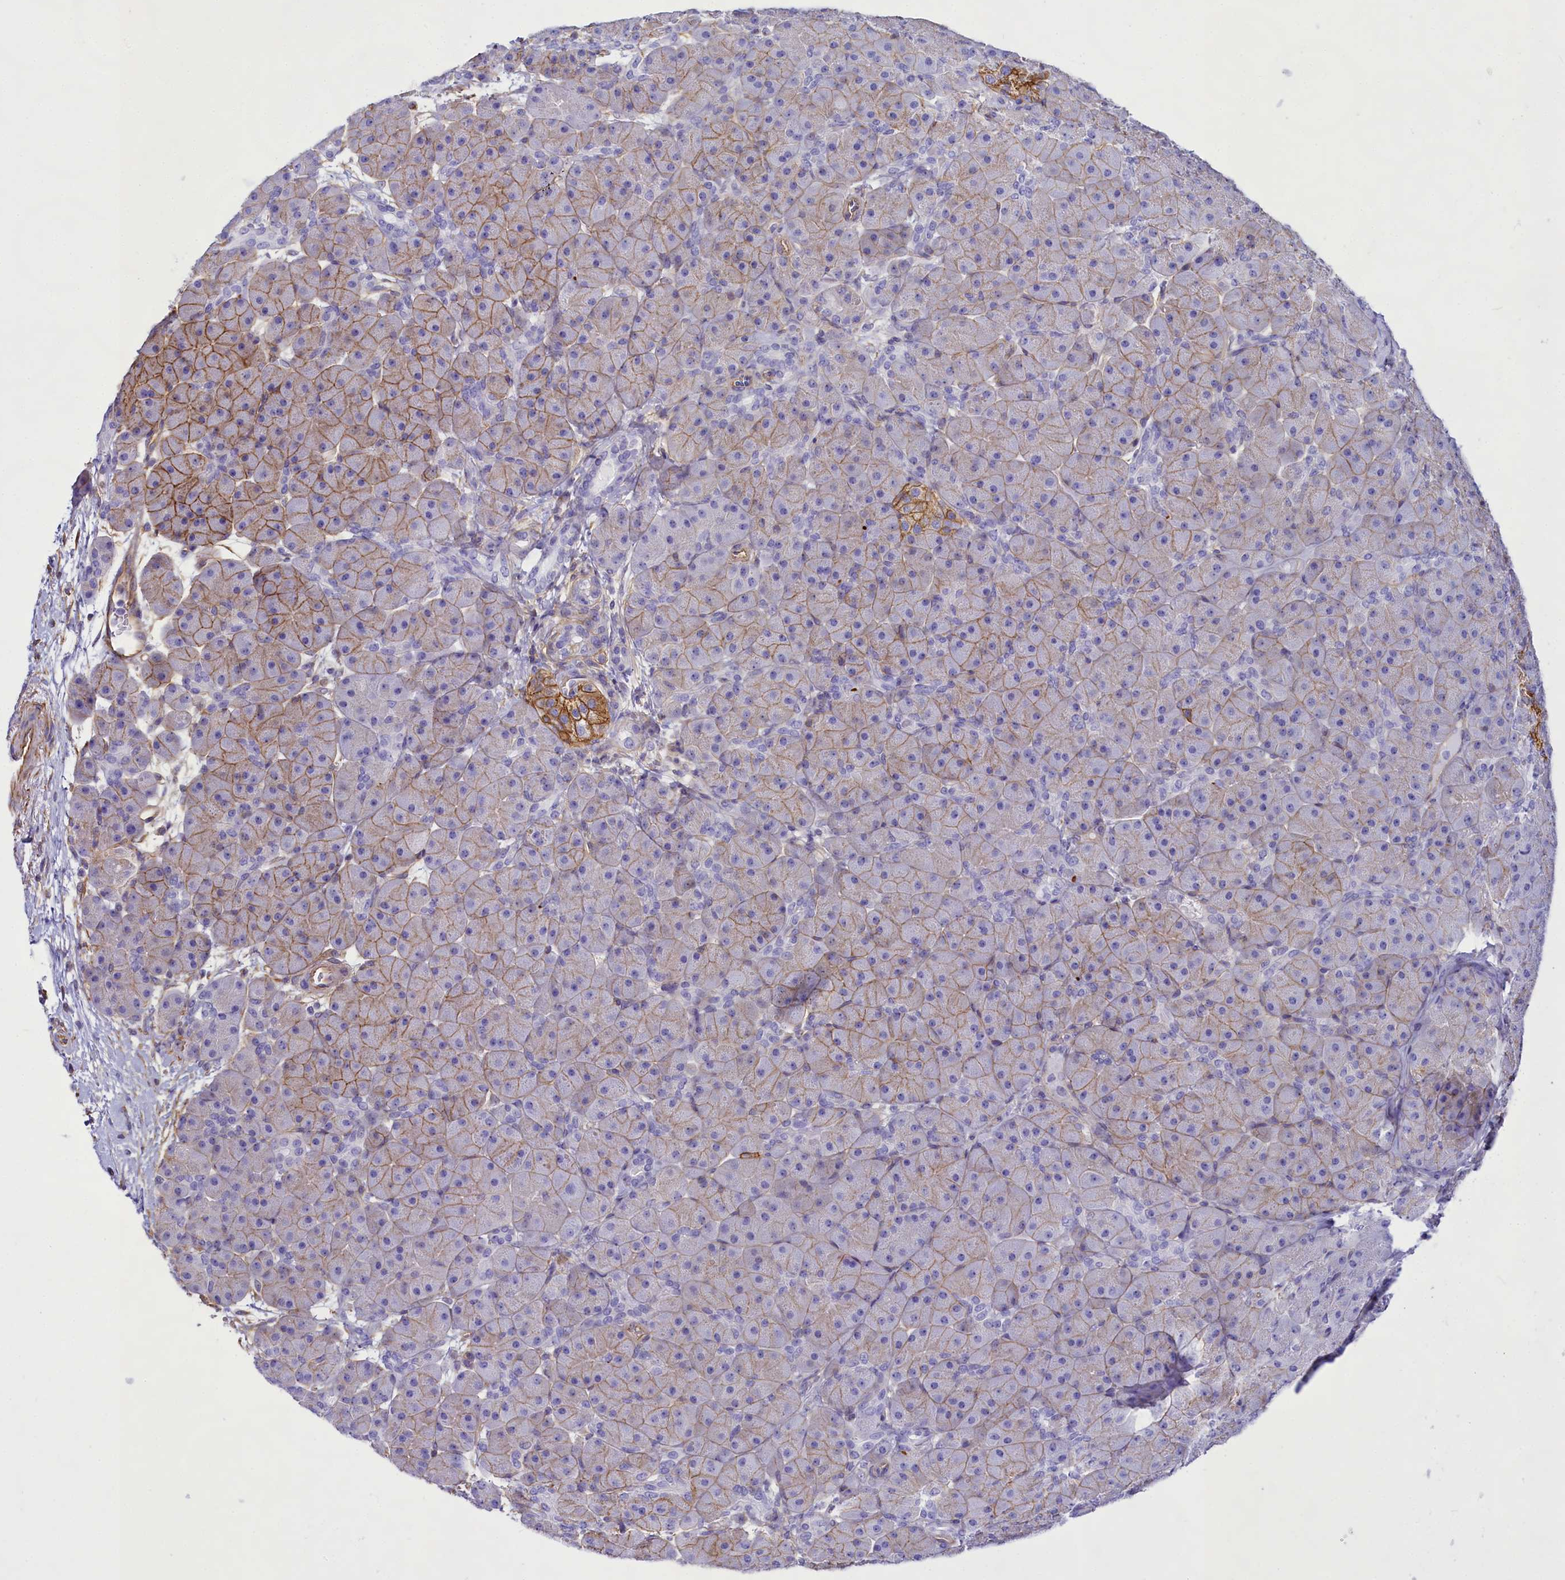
{"staining": {"intensity": "moderate", "quantity": "25%-75%", "location": "cytoplasmic/membranous"}, "tissue": "pancreas", "cell_type": "Exocrine glandular cells", "image_type": "normal", "snomed": [{"axis": "morphology", "description": "Normal tissue, NOS"}, {"axis": "topography", "description": "Pancreas"}], "caption": "The image demonstrates a brown stain indicating the presence of a protein in the cytoplasmic/membranous of exocrine glandular cells in pancreas.", "gene": "CD99", "patient": {"sex": "male", "age": 66}}